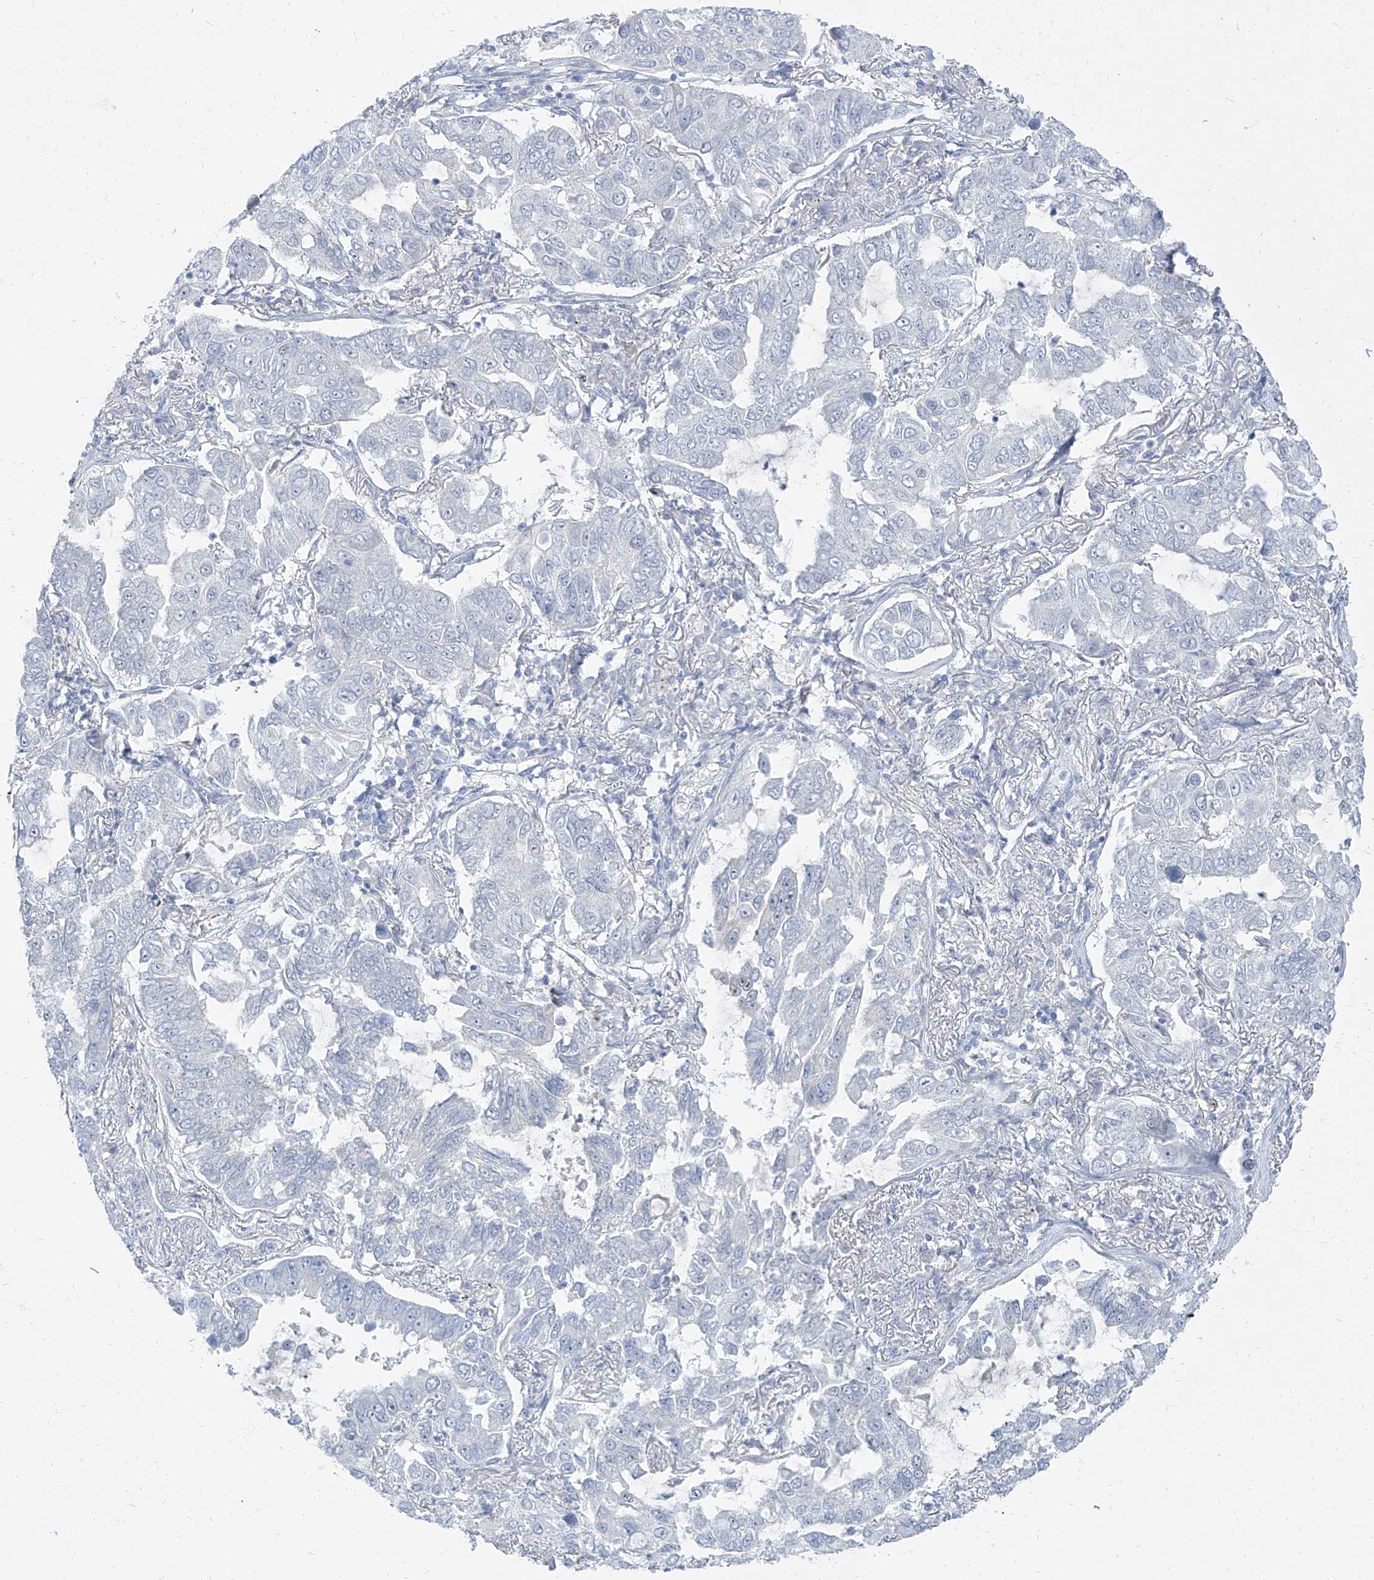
{"staining": {"intensity": "negative", "quantity": "none", "location": "none"}, "tissue": "lung cancer", "cell_type": "Tumor cells", "image_type": "cancer", "snomed": [{"axis": "morphology", "description": "Adenocarcinoma, NOS"}, {"axis": "topography", "description": "Lung"}], "caption": "A high-resolution histopathology image shows immunohistochemistry (IHC) staining of lung adenocarcinoma, which shows no significant positivity in tumor cells. Nuclei are stained in blue.", "gene": "TXLNB", "patient": {"sex": "male", "age": 64}}